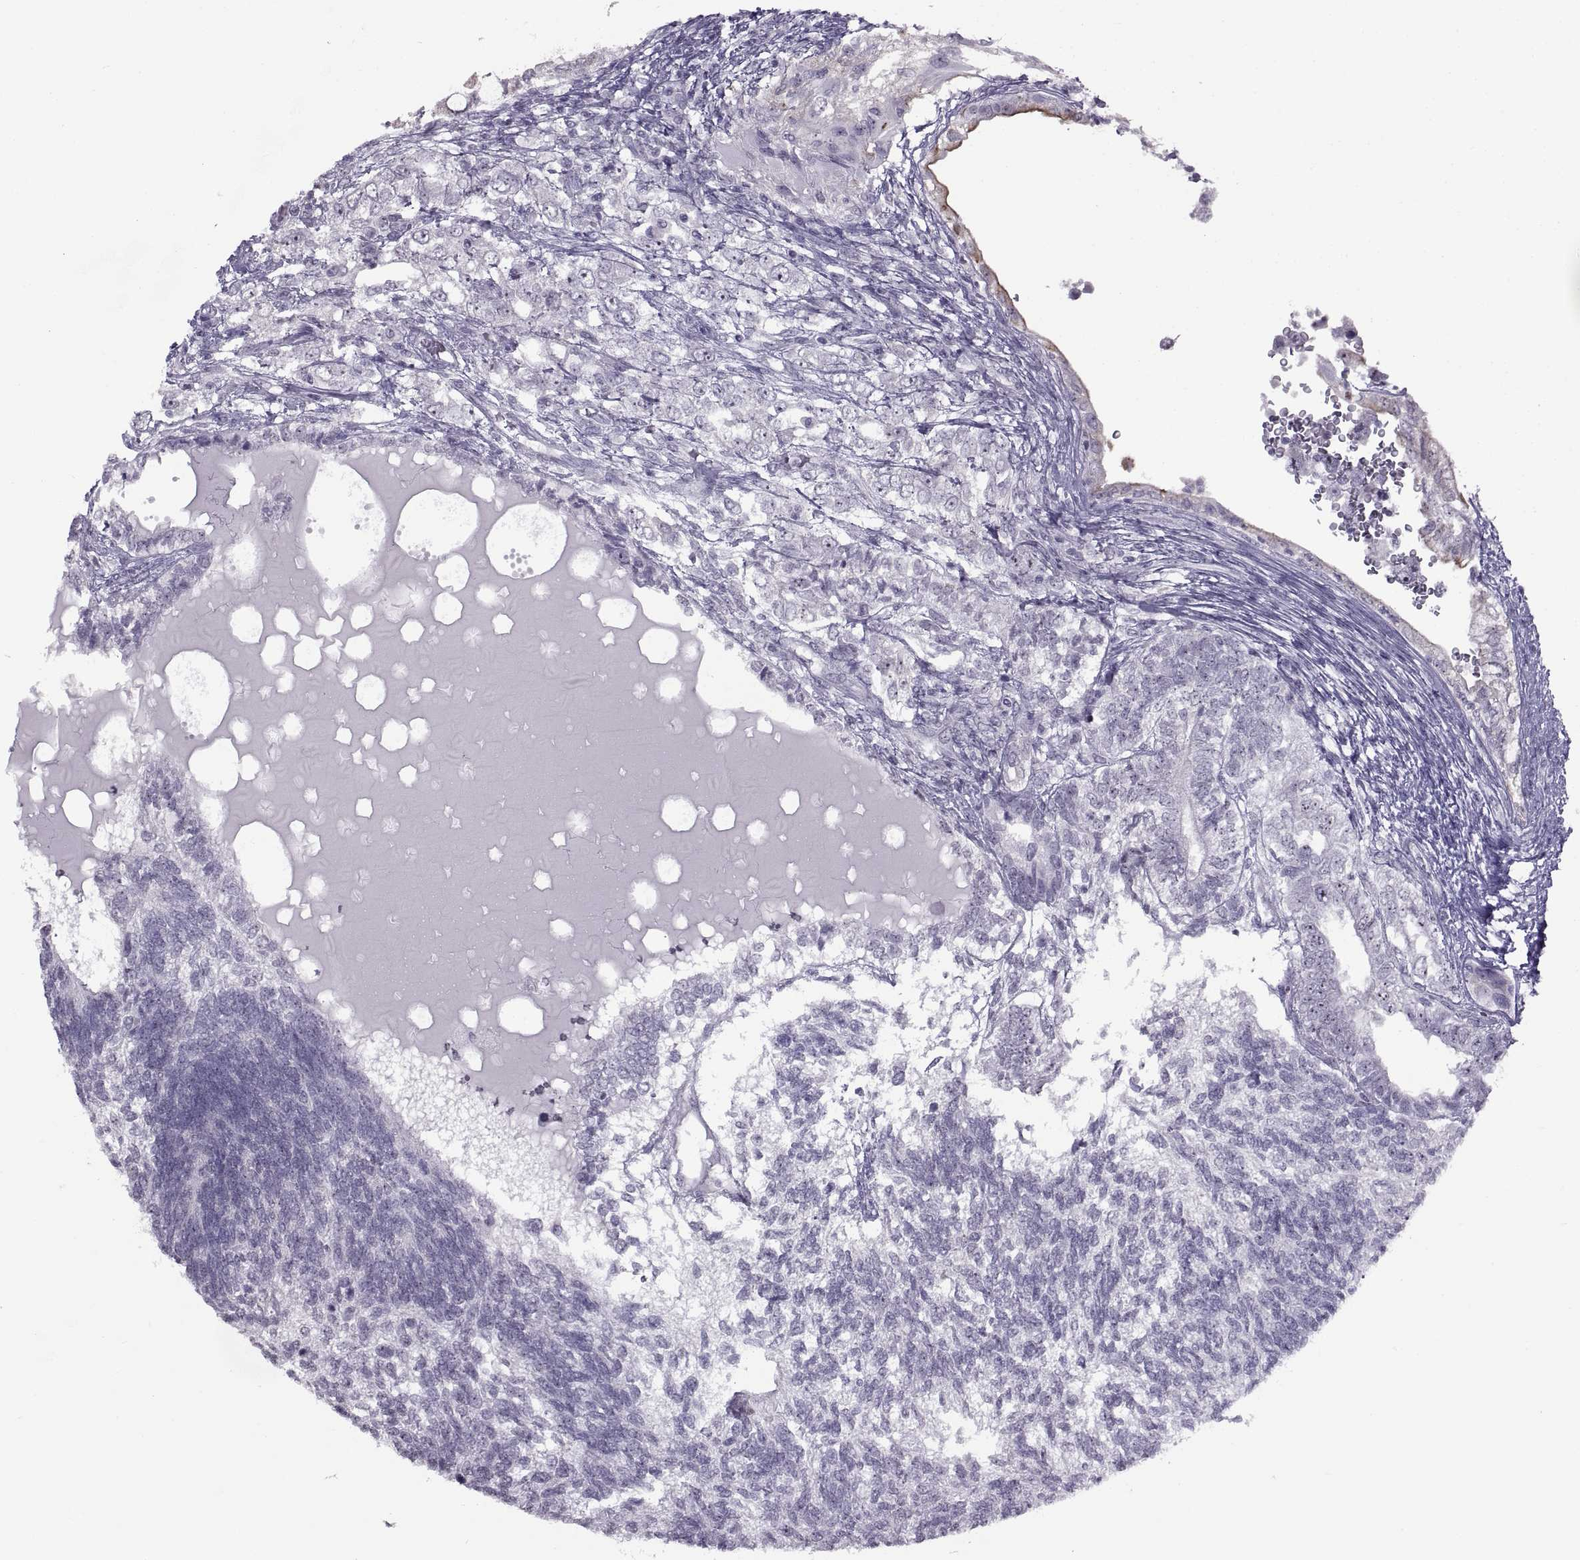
{"staining": {"intensity": "negative", "quantity": "none", "location": "none"}, "tissue": "testis cancer", "cell_type": "Tumor cells", "image_type": "cancer", "snomed": [{"axis": "morphology", "description": "Seminoma, NOS"}, {"axis": "morphology", "description": "Carcinoma, Embryonal, NOS"}, {"axis": "topography", "description": "Testis"}], "caption": "The micrograph reveals no staining of tumor cells in testis cancer.", "gene": "ASIC2", "patient": {"sex": "male", "age": 41}}